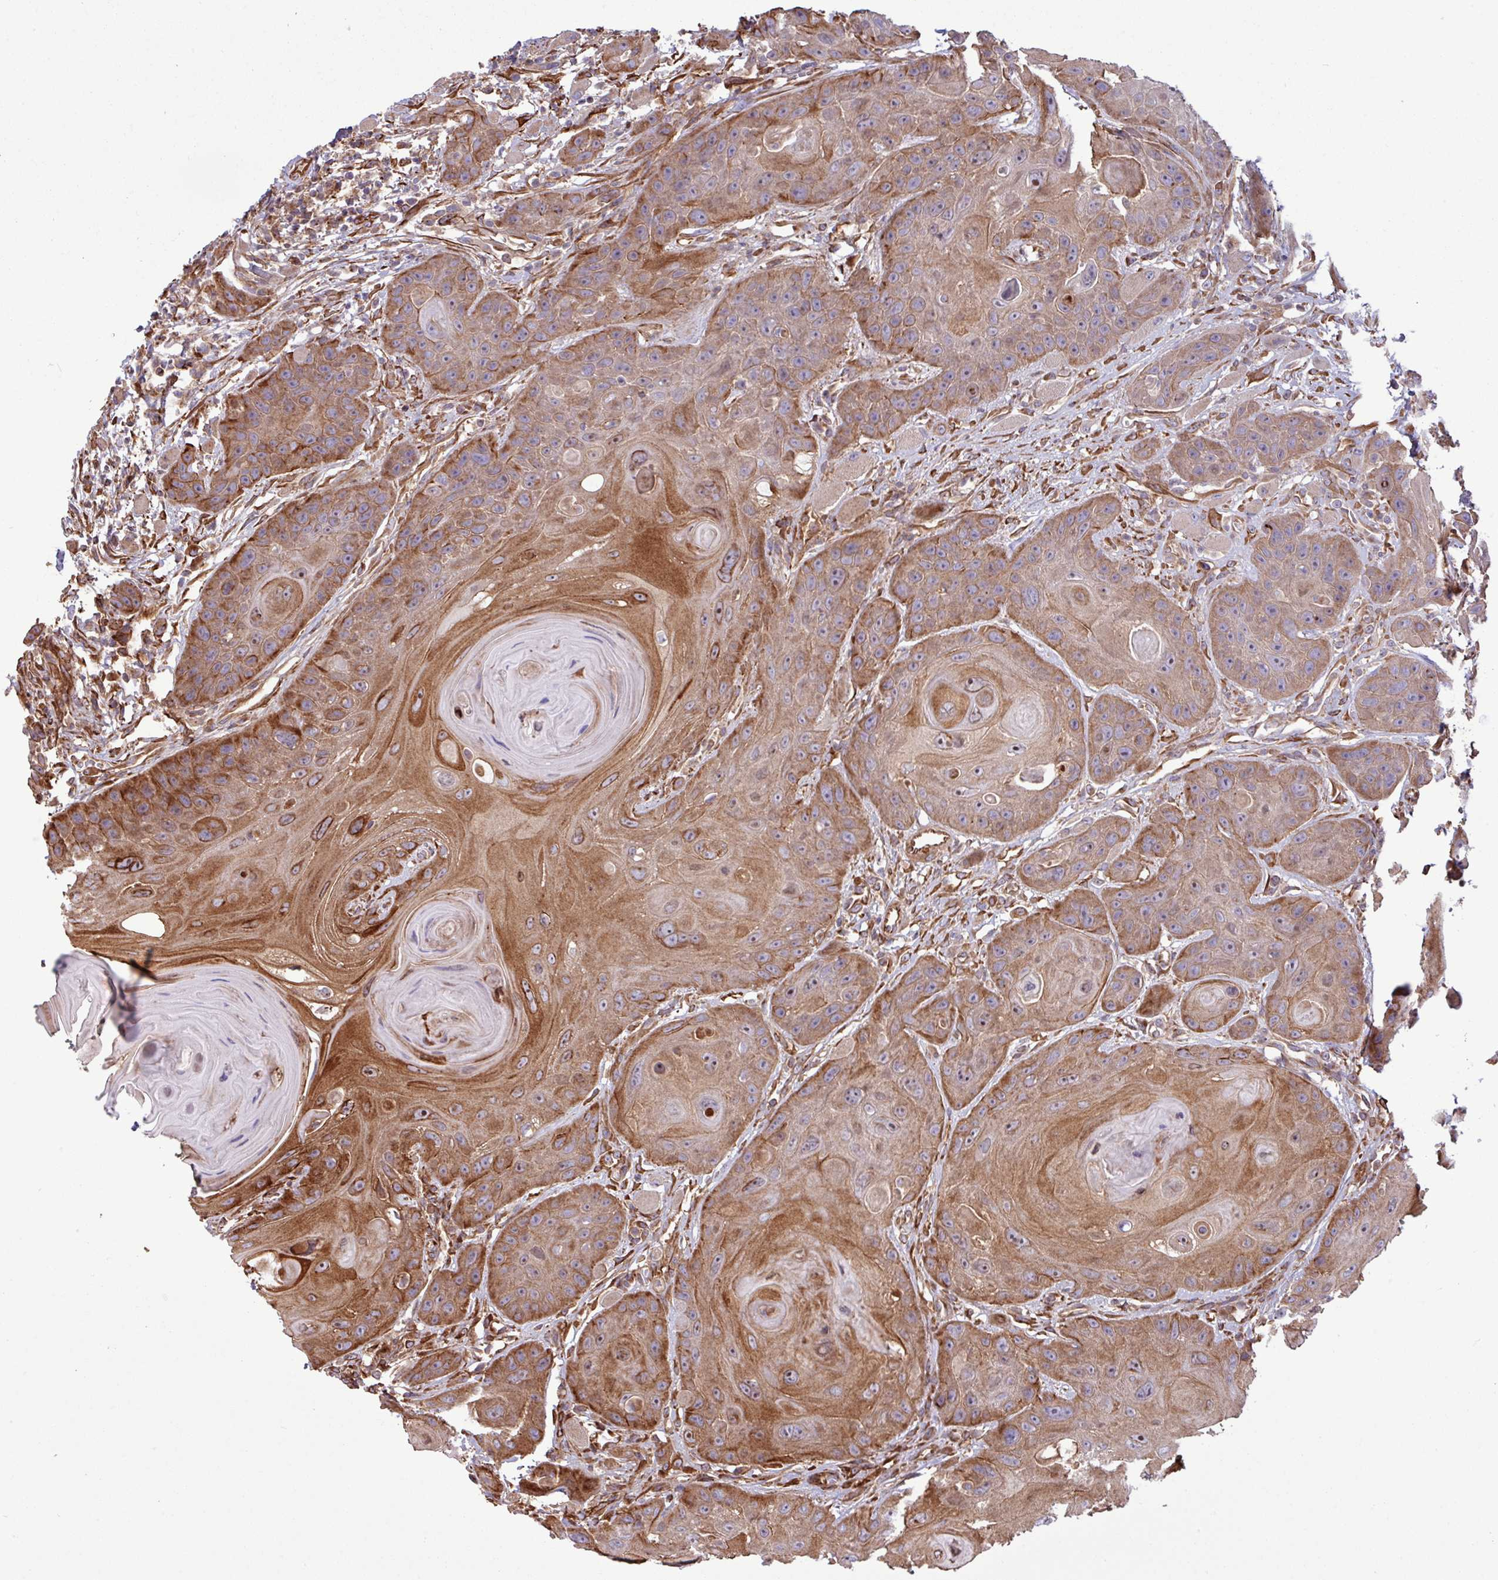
{"staining": {"intensity": "moderate", "quantity": ">75%", "location": "cytoplasmic/membranous"}, "tissue": "head and neck cancer", "cell_type": "Tumor cells", "image_type": "cancer", "snomed": [{"axis": "morphology", "description": "Squamous cell carcinoma, NOS"}, {"axis": "topography", "description": "Head-Neck"}], "caption": "Squamous cell carcinoma (head and neck) stained with a brown dye shows moderate cytoplasmic/membranous positive expression in approximately >75% of tumor cells.", "gene": "ZNF300", "patient": {"sex": "female", "age": 59}}